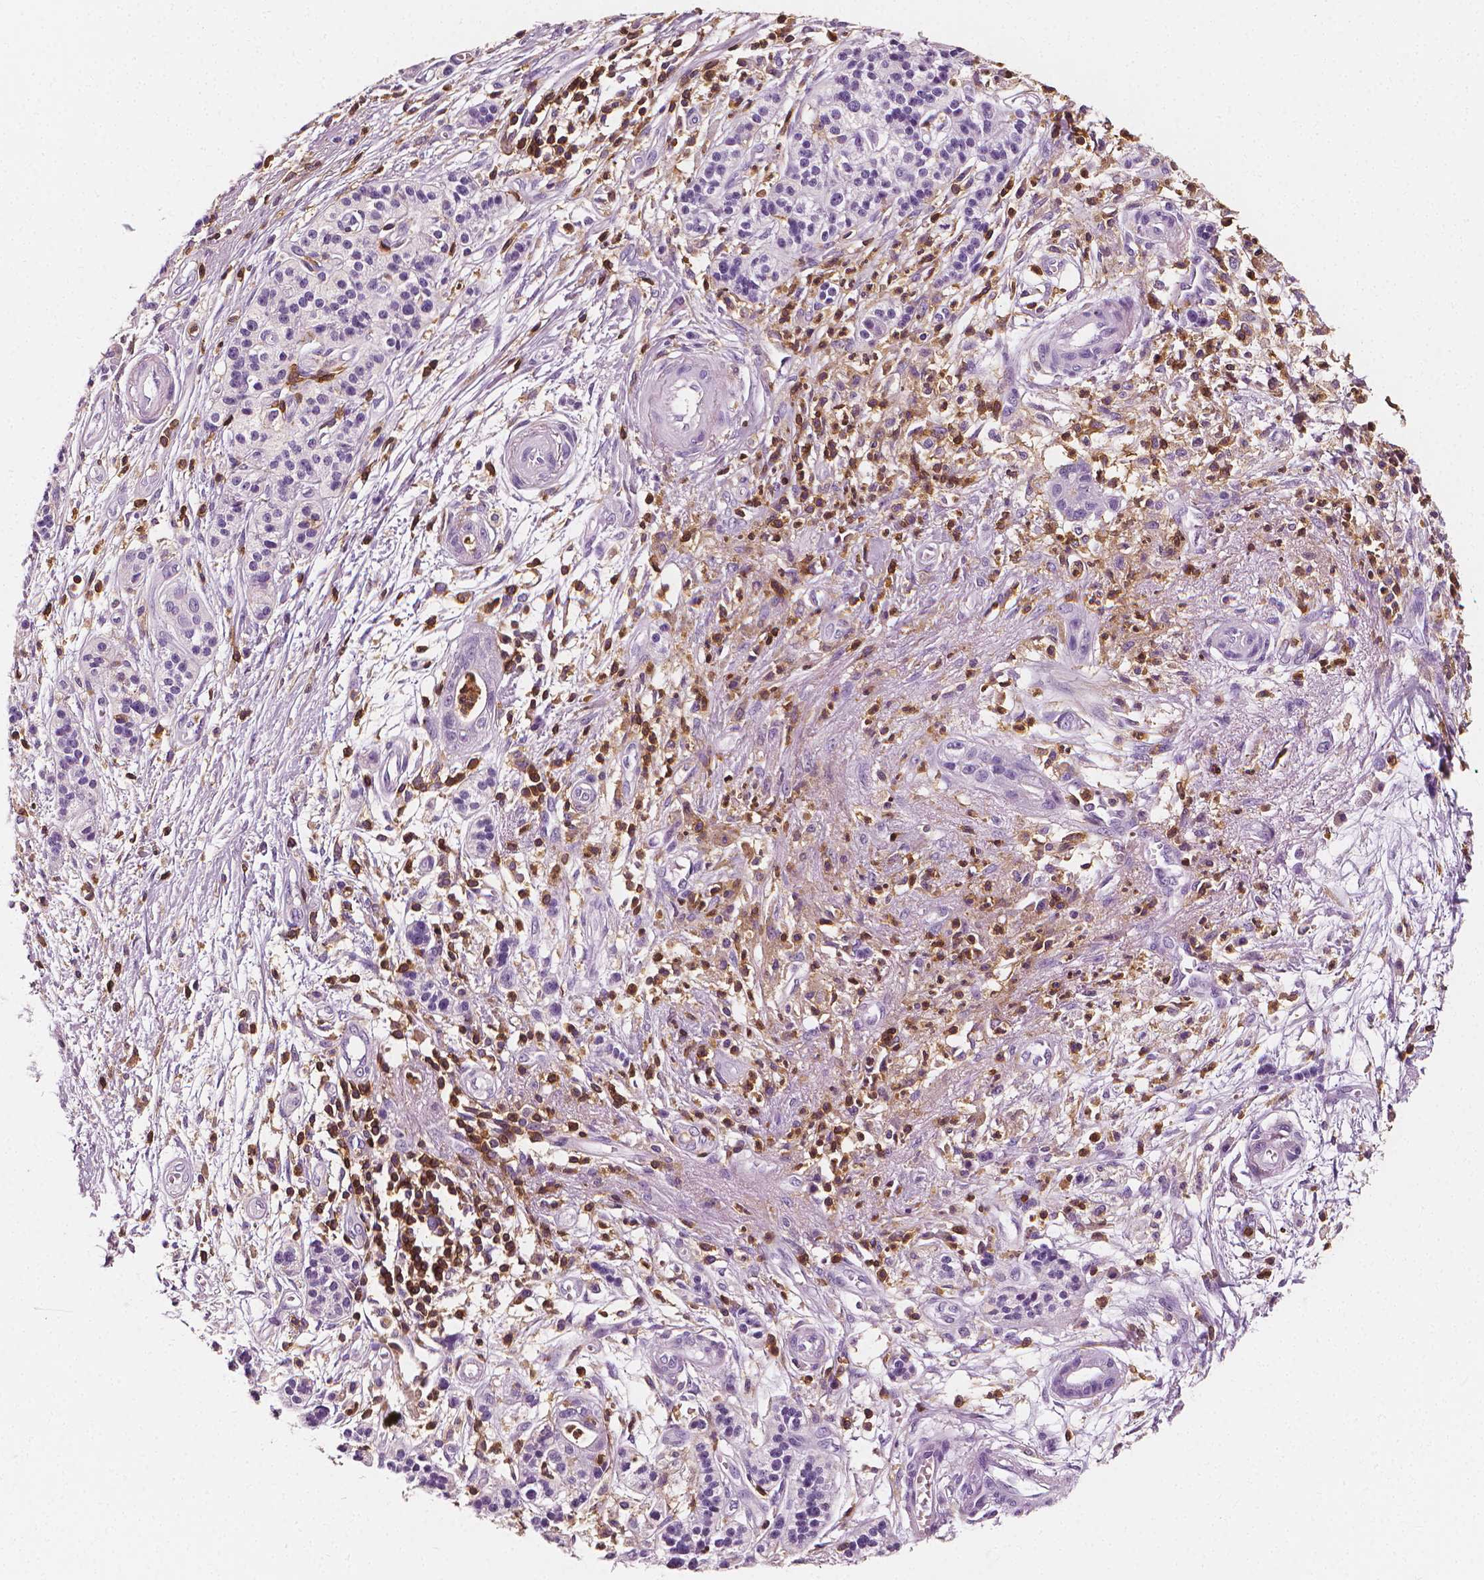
{"staining": {"intensity": "negative", "quantity": "none", "location": "none"}, "tissue": "pancreatic cancer", "cell_type": "Tumor cells", "image_type": "cancer", "snomed": [{"axis": "morphology", "description": "Normal tissue, NOS"}, {"axis": "morphology", "description": "Adenocarcinoma, NOS"}, {"axis": "topography", "description": "Lymph node"}, {"axis": "topography", "description": "Pancreas"}], "caption": "High magnification brightfield microscopy of pancreatic cancer (adenocarcinoma) stained with DAB (brown) and counterstained with hematoxylin (blue): tumor cells show no significant positivity.", "gene": "PTPRC", "patient": {"sex": "female", "age": 58}}